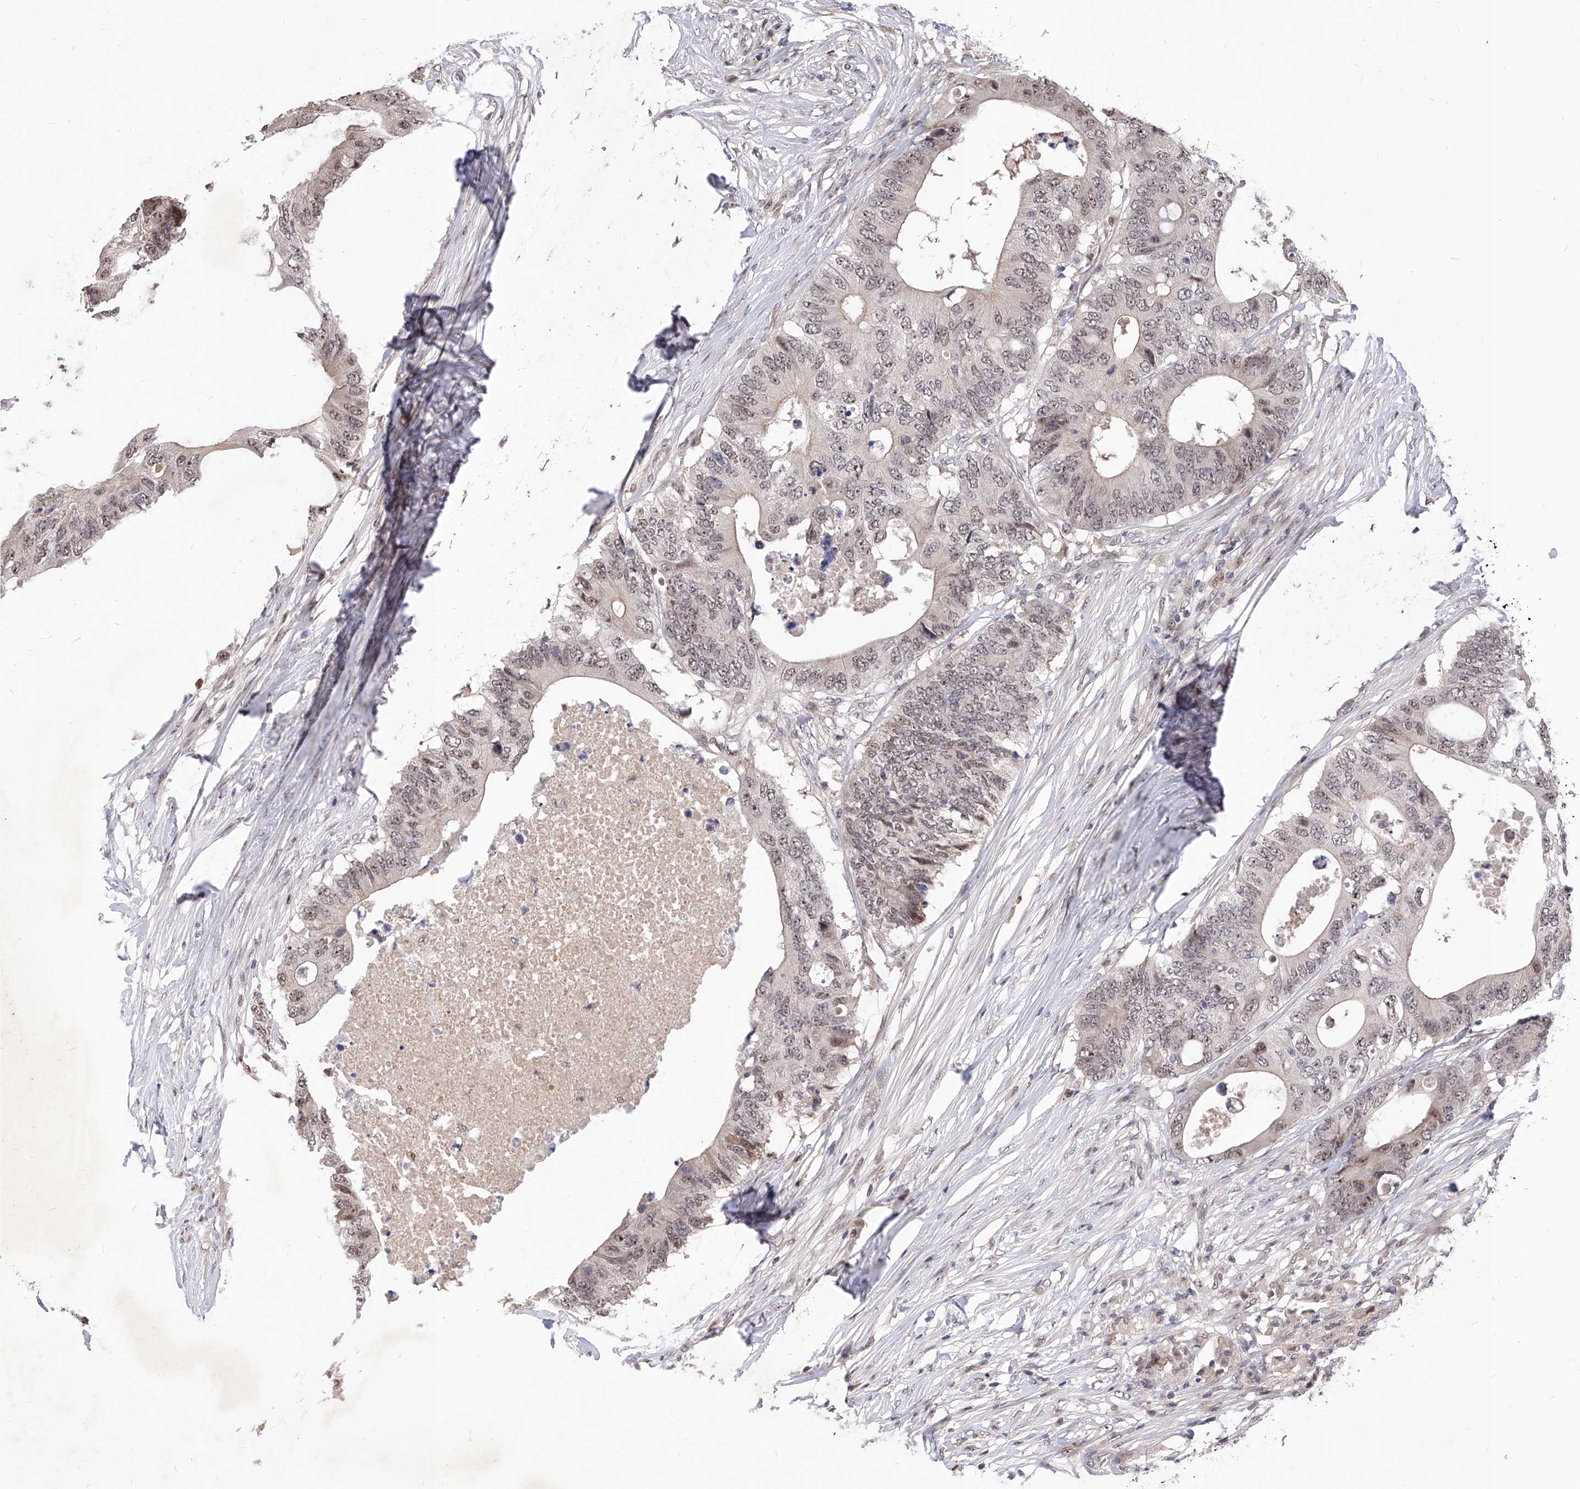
{"staining": {"intensity": "weak", "quantity": ">75%", "location": "nuclear"}, "tissue": "colorectal cancer", "cell_type": "Tumor cells", "image_type": "cancer", "snomed": [{"axis": "morphology", "description": "Adenocarcinoma, NOS"}, {"axis": "topography", "description": "Colon"}], "caption": "Immunohistochemistry (DAB) staining of human colorectal adenocarcinoma demonstrates weak nuclear protein staining in about >75% of tumor cells.", "gene": "LGR4", "patient": {"sex": "male", "age": 71}}